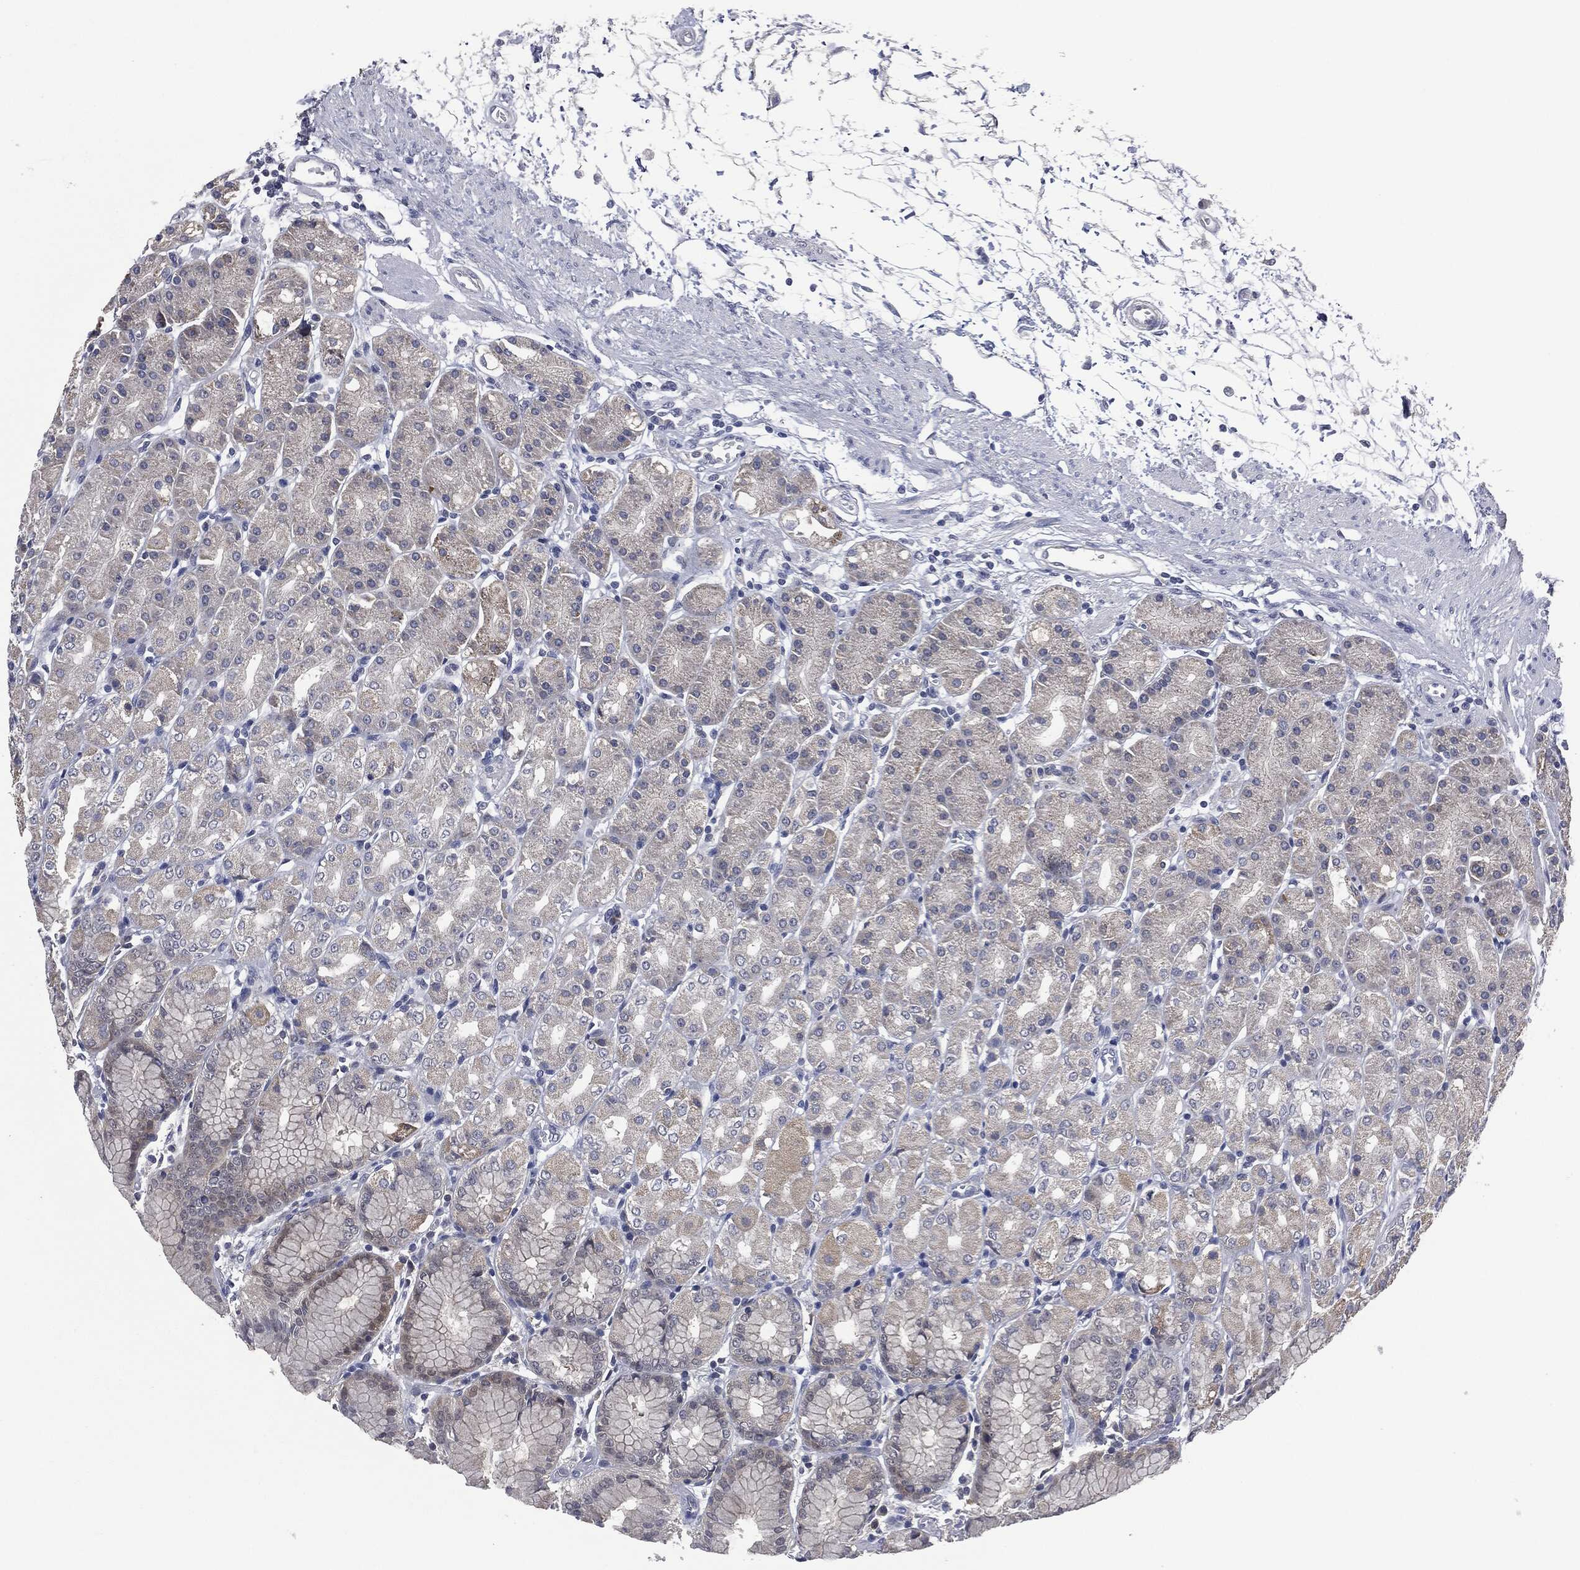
{"staining": {"intensity": "weak", "quantity": "25%-75%", "location": "cytoplasmic/membranous"}, "tissue": "stomach", "cell_type": "Glandular cells", "image_type": "normal", "snomed": [{"axis": "morphology", "description": "Normal tissue, NOS"}, {"axis": "morphology", "description": "Adenocarcinoma, NOS"}, {"axis": "topography", "description": "Stomach"}], "caption": "An image of human stomach stained for a protein shows weak cytoplasmic/membranous brown staining in glandular cells.", "gene": "IL1RN", "patient": {"sex": "female", "age": 81}}